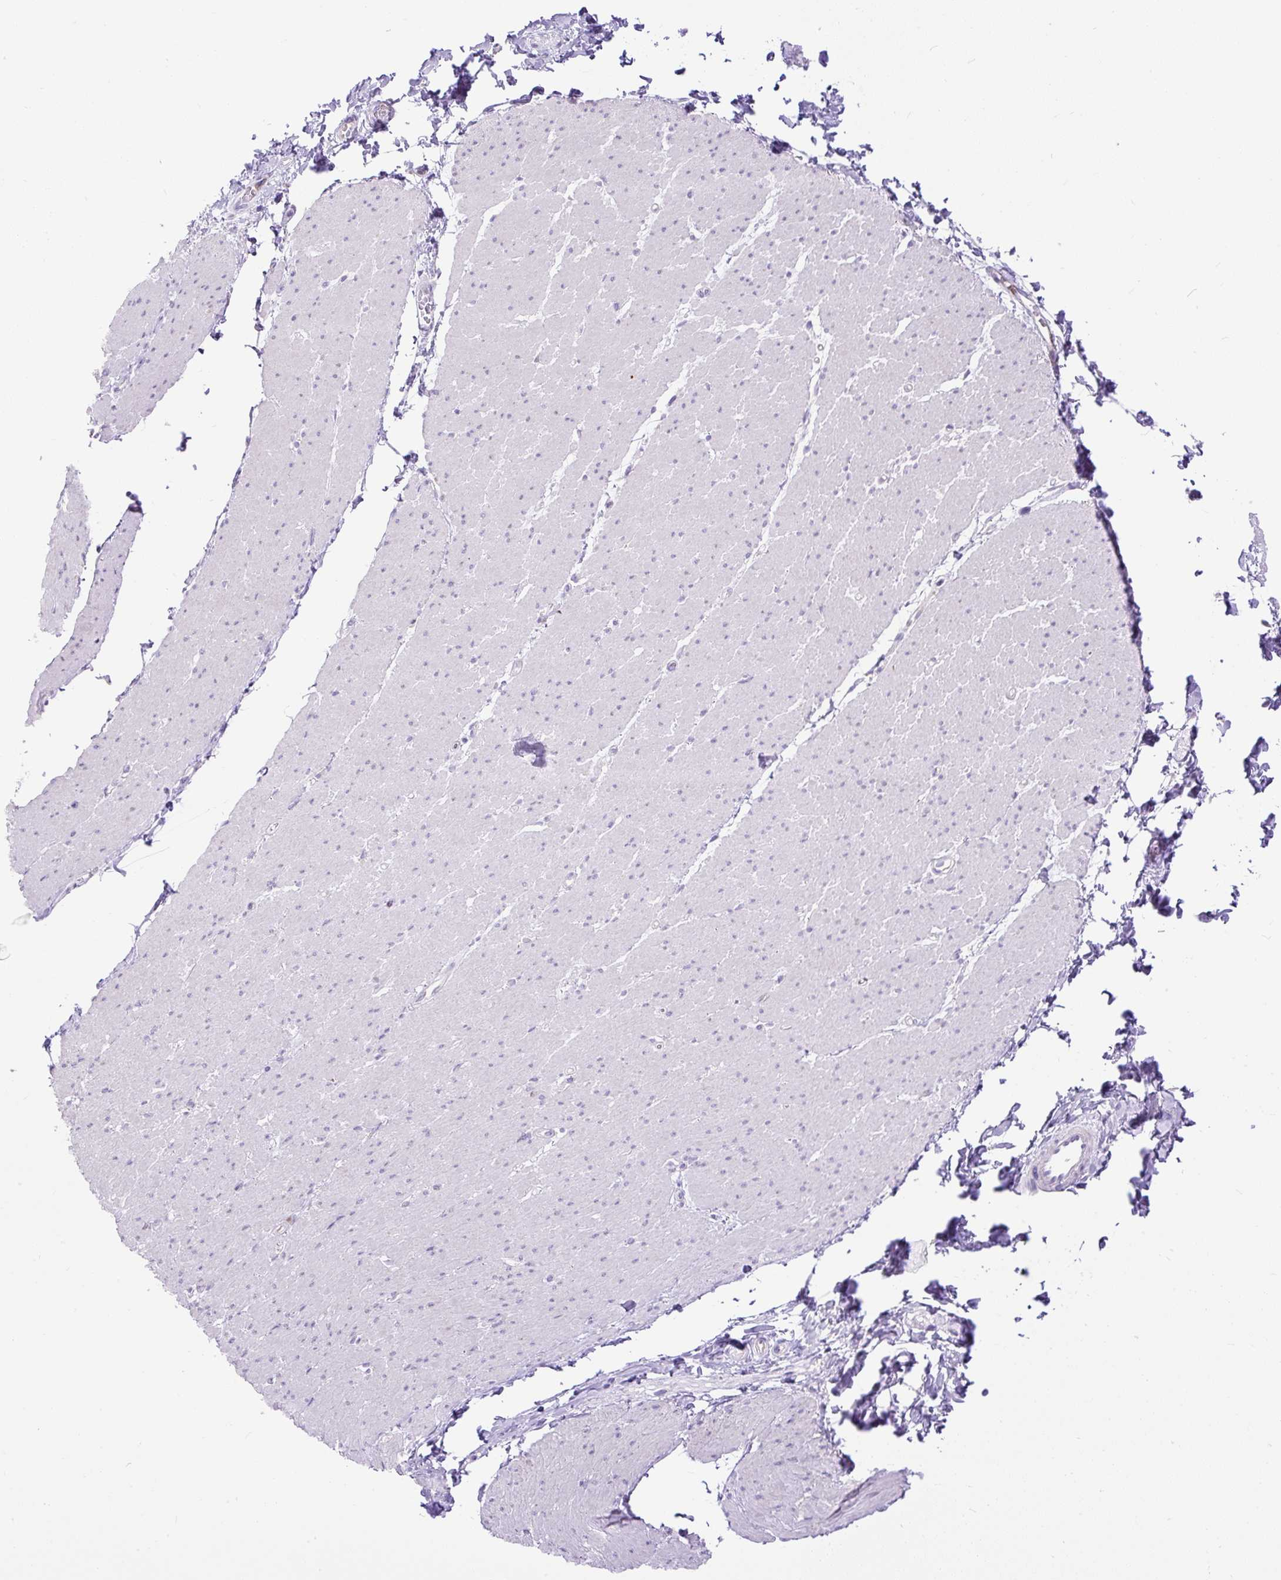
{"staining": {"intensity": "negative", "quantity": "none", "location": "none"}, "tissue": "smooth muscle", "cell_type": "Smooth muscle cells", "image_type": "normal", "snomed": [{"axis": "morphology", "description": "Normal tissue, NOS"}, {"axis": "topography", "description": "Smooth muscle"}, {"axis": "topography", "description": "Rectum"}], "caption": "There is no significant expression in smooth muscle cells of smooth muscle. (DAB immunohistochemistry (IHC), high magnification).", "gene": "SYBU", "patient": {"sex": "male", "age": 53}}